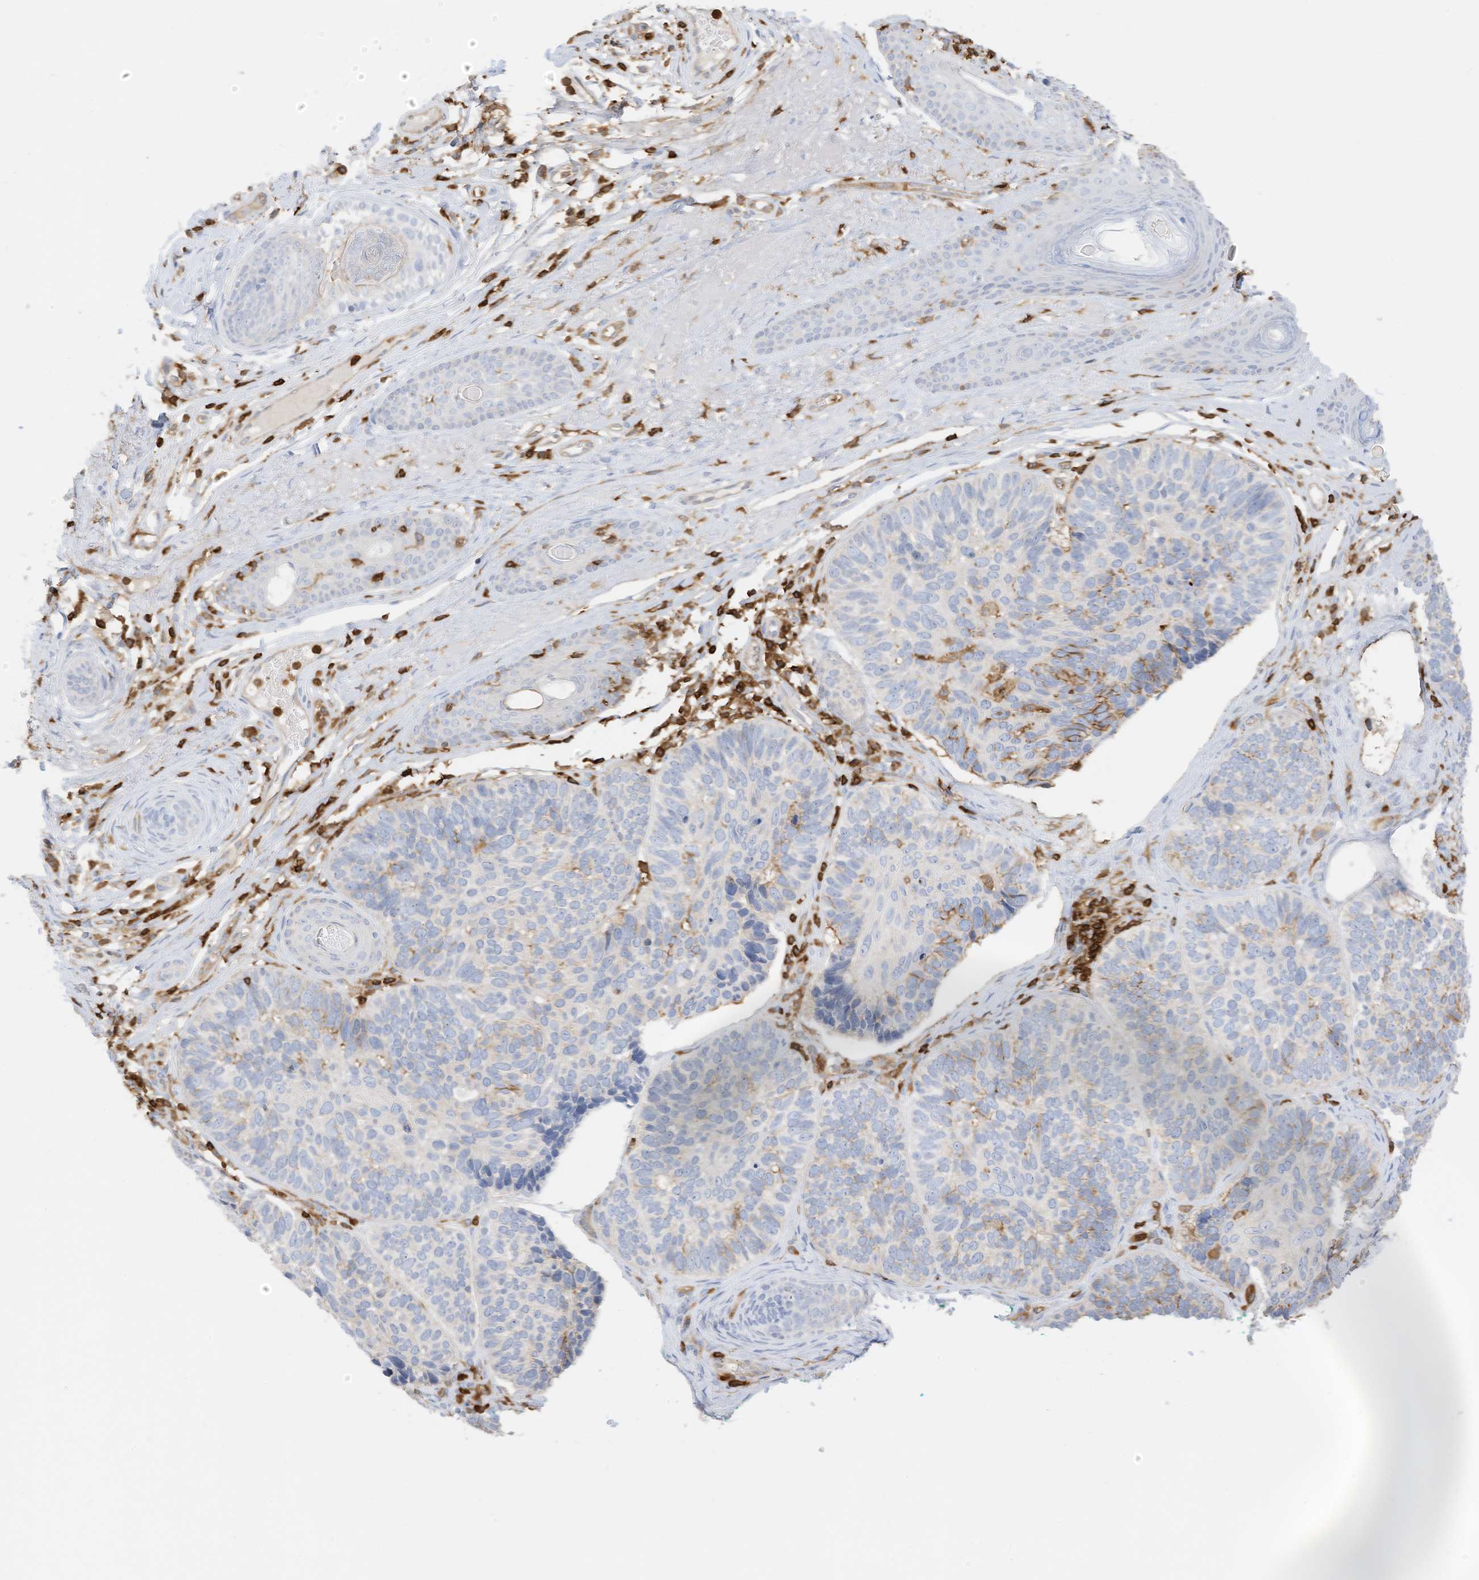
{"staining": {"intensity": "negative", "quantity": "none", "location": "none"}, "tissue": "skin cancer", "cell_type": "Tumor cells", "image_type": "cancer", "snomed": [{"axis": "morphology", "description": "Basal cell carcinoma"}, {"axis": "topography", "description": "Skin"}], "caption": "An immunohistochemistry (IHC) photomicrograph of skin cancer (basal cell carcinoma) is shown. There is no staining in tumor cells of skin cancer (basal cell carcinoma).", "gene": "ARHGAP25", "patient": {"sex": "male", "age": 62}}